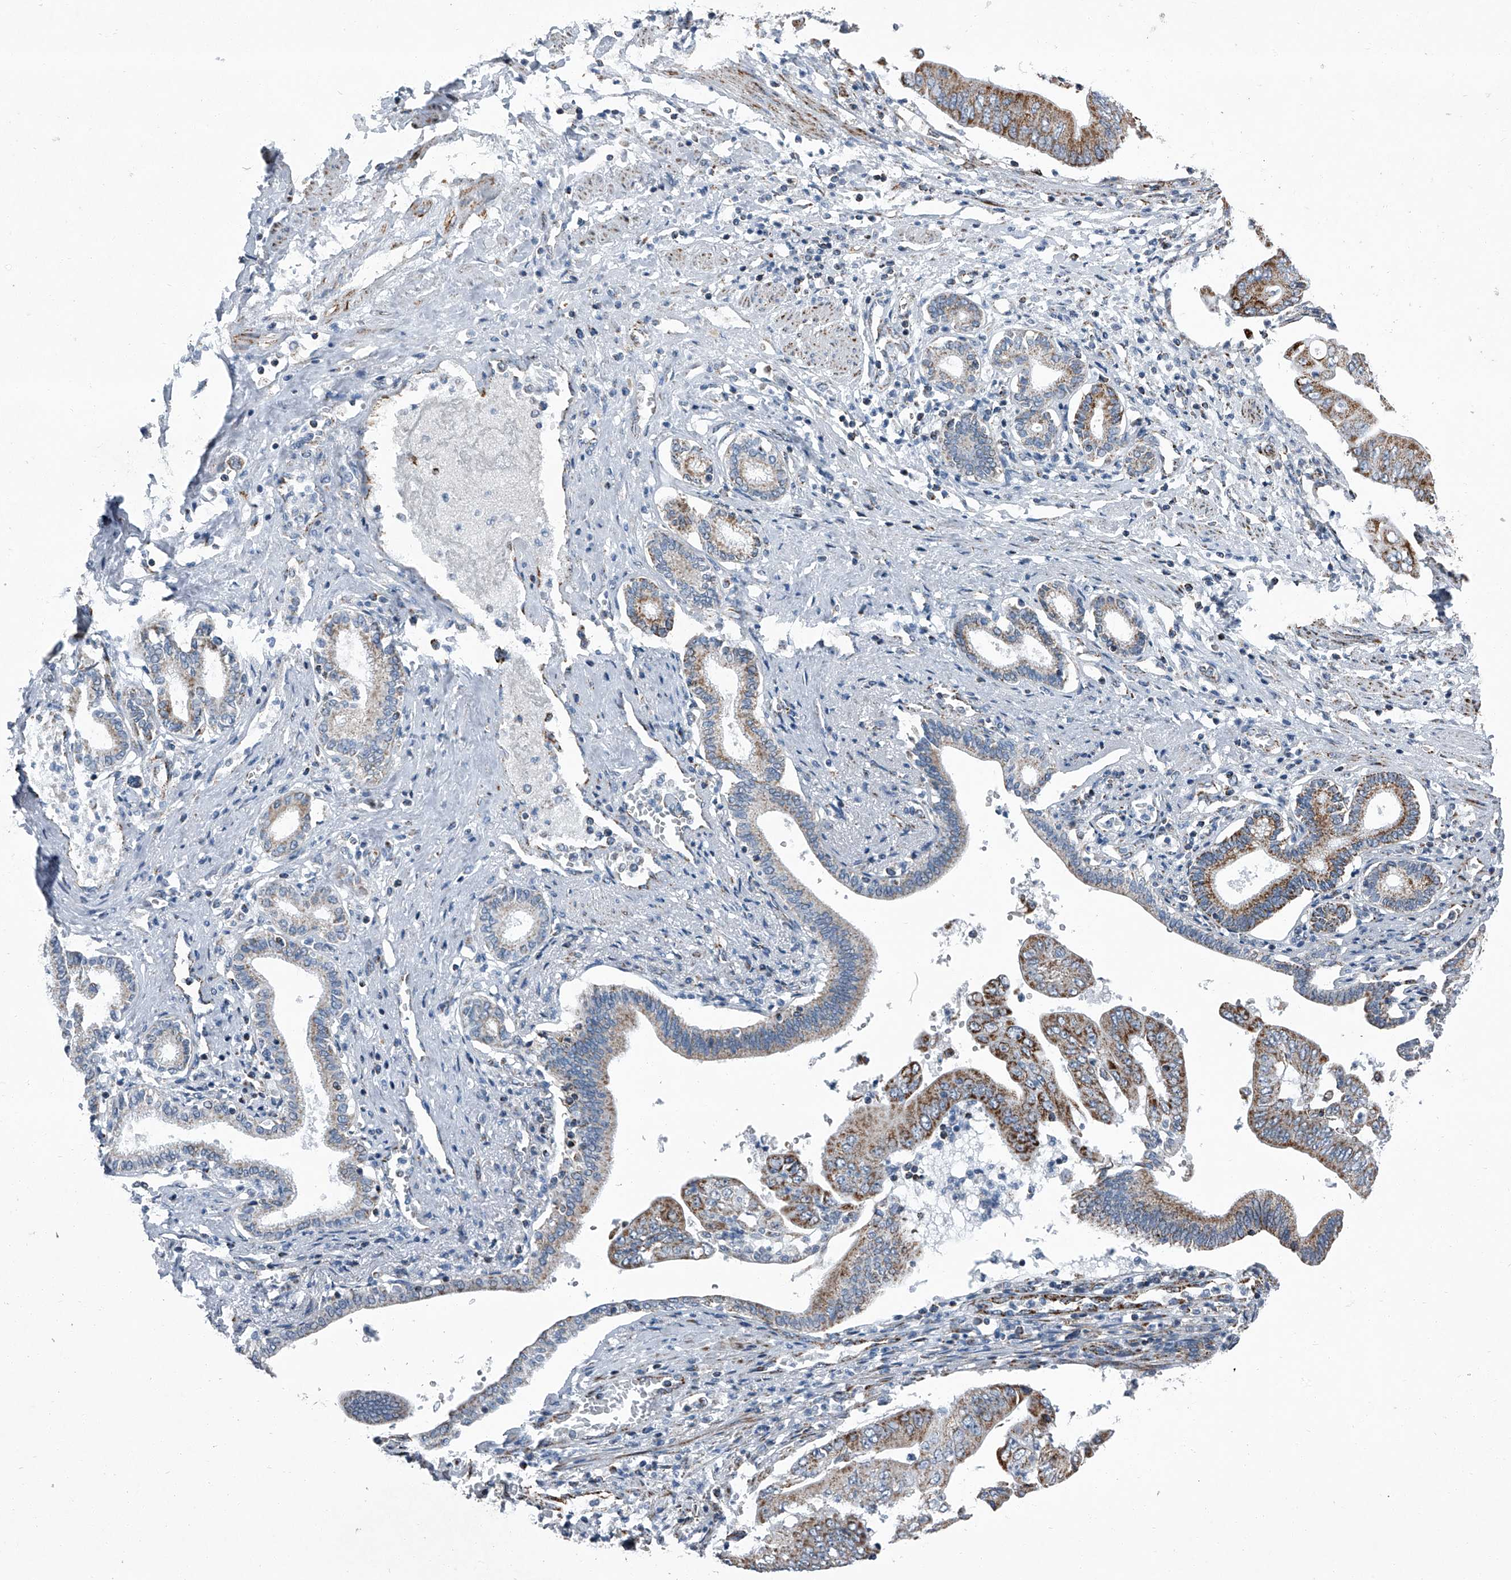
{"staining": {"intensity": "moderate", "quantity": ">75%", "location": "cytoplasmic/membranous"}, "tissue": "pancreatic cancer", "cell_type": "Tumor cells", "image_type": "cancer", "snomed": [{"axis": "morphology", "description": "Adenocarcinoma, NOS"}, {"axis": "topography", "description": "Pancreas"}], "caption": "Pancreatic cancer stained with a protein marker displays moderate staining in tumor cells.", "gene": "CHRNA7", "patient": {"sex": "female", "age": 77}}